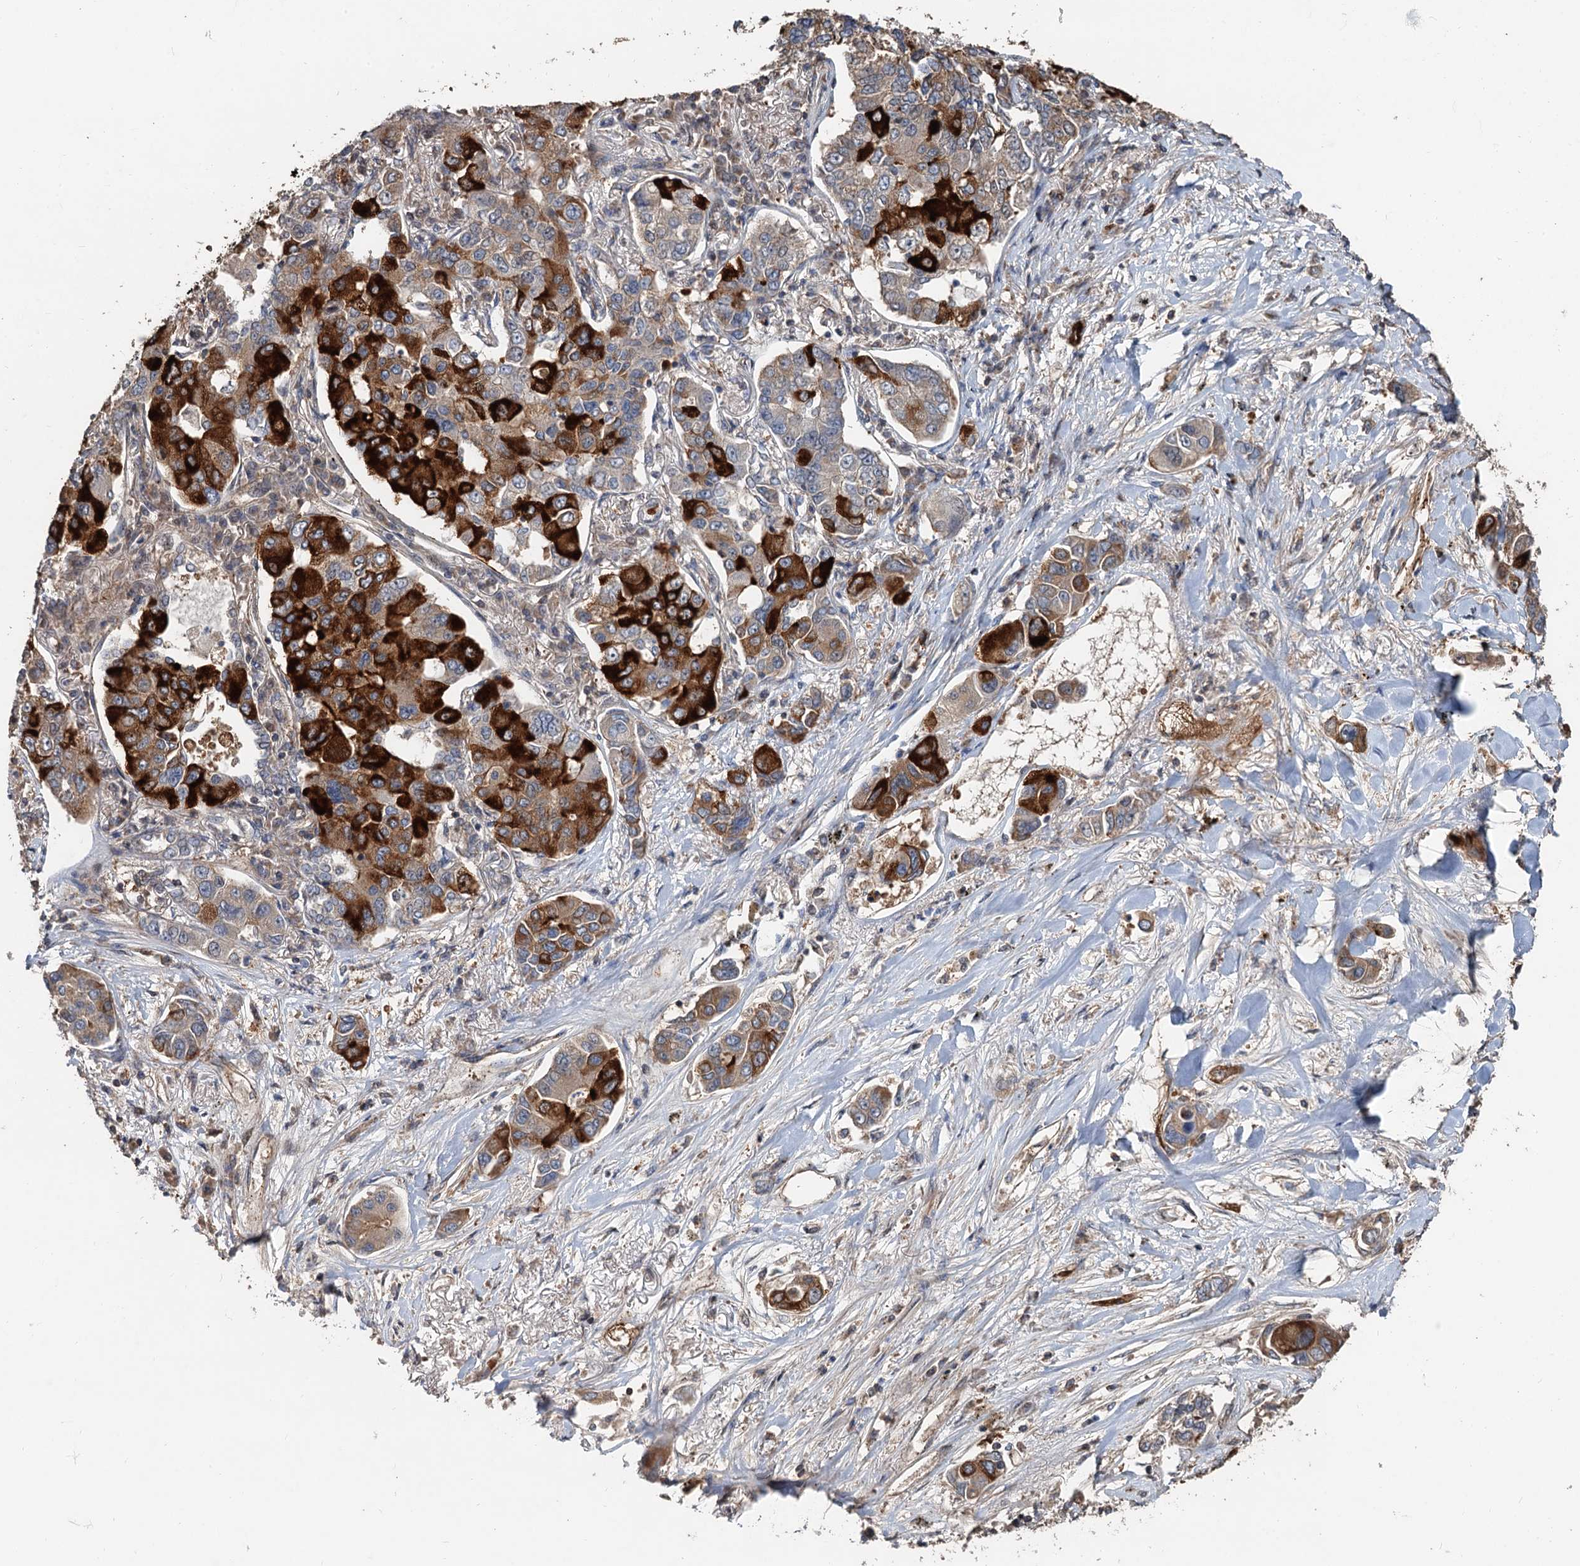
{"staining": {"intensity": "strong", "quantity": "25%-75%", "location": "cytoplasmic/membranous"}, "tissue": "lung cancer", "cell_type": "Tumor cells", "image_type": "cancer", "snomed": [{"axis": "morphology", "description": "Adenocarcinoma, NOS"}, {"axis": "topography", "description": "Lung"}], "caption": "A high-resolution image shows immunohistochemistry staining of lung cancer, which exhibits strong cytoplasmic/membranous staining in approximately 25%-75% of tumor cells.", "gene": "DEXI", "patient": {"sex": "male", "age": 49}}